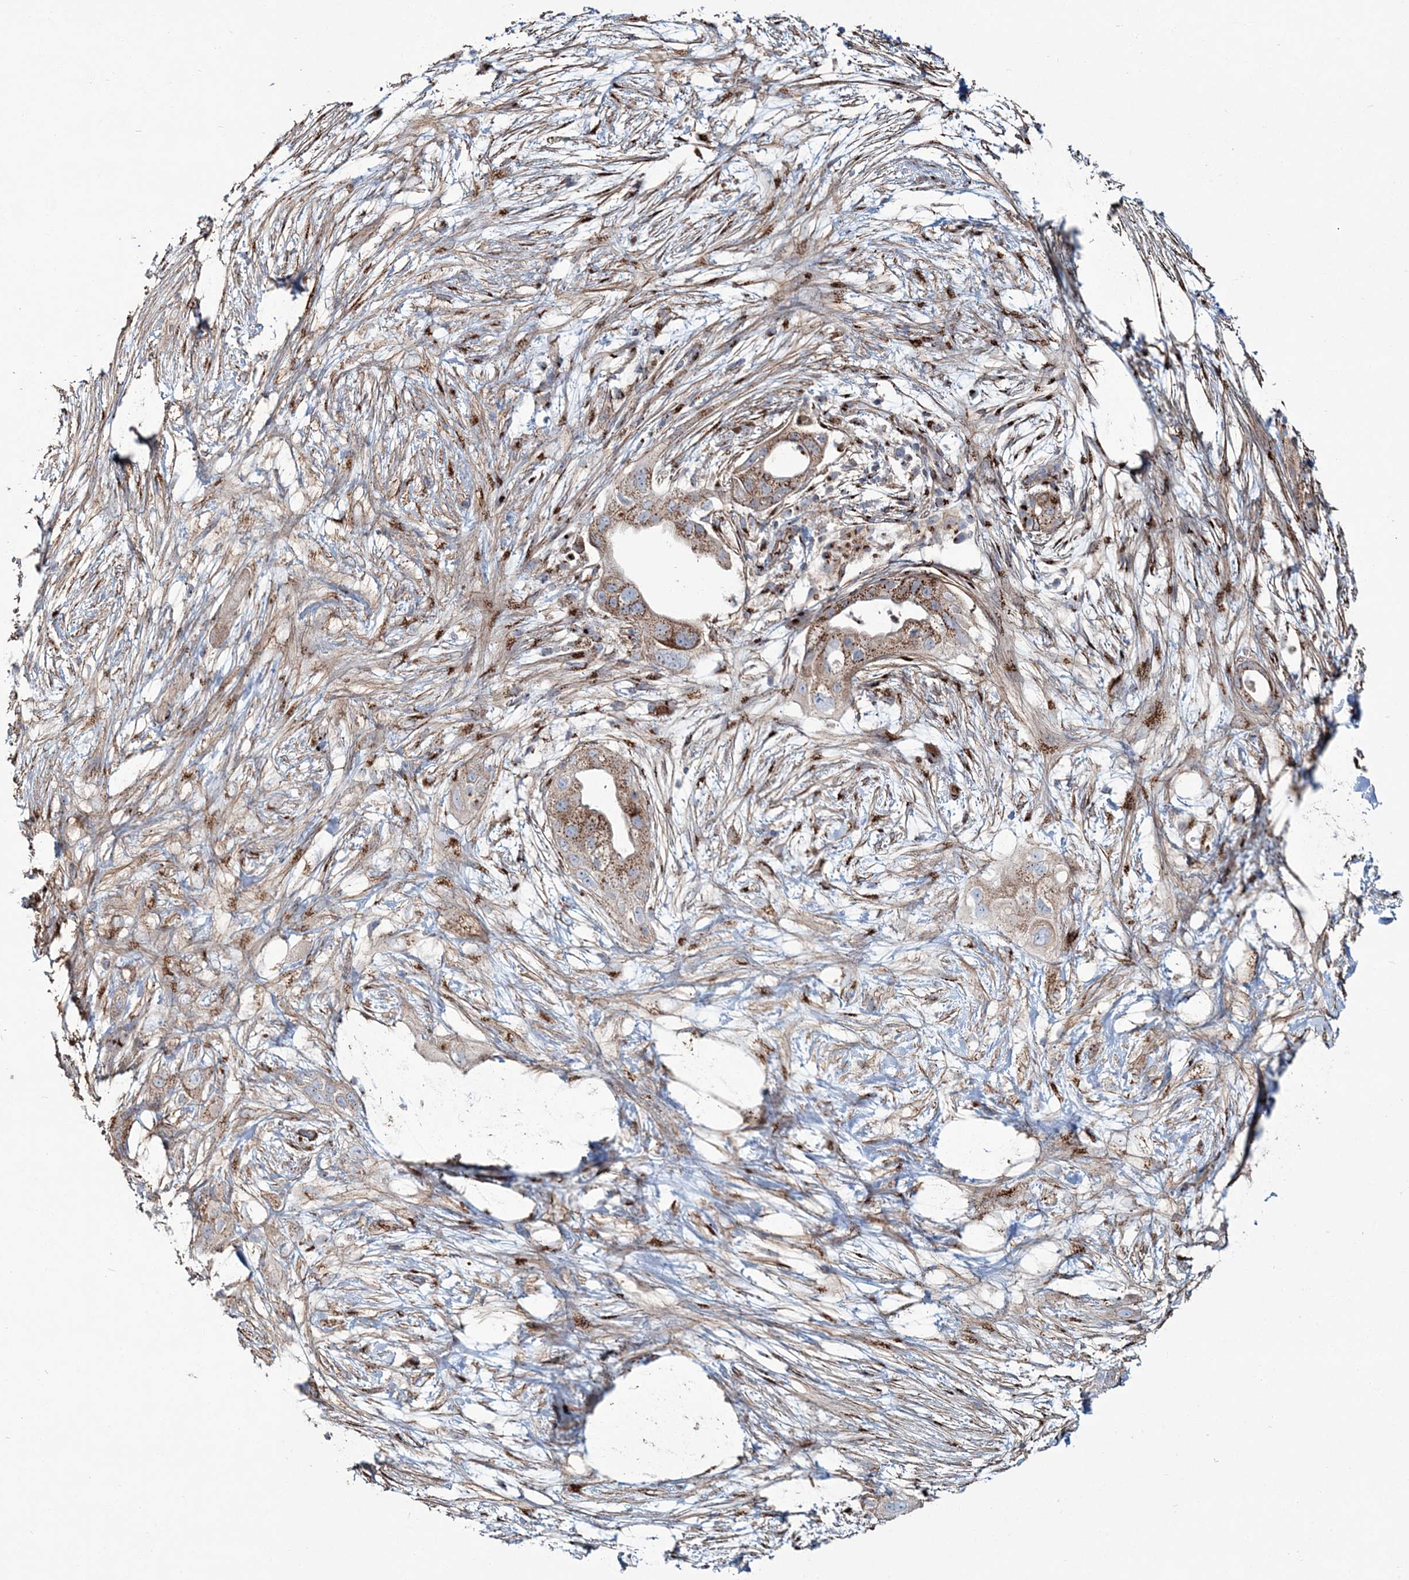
{"staining": {"intensity": "moderate", "quantity": ">75%", "location": "cytoplasmic/membranous"}, "tissue": "pancreatic cancer", "cell_type": "Tumor cells", "image_type": "cancer", "snomed": [{"axis": "morphology", "description": "Adenocarcinoma, NOS"}, {"axis": "topography", "description": "Pancreas"}], "caption": "Protein expression analysis of pancreatic adenocarcinoma shows moderate cytoplasmic/membranous positivity in about >75% of tumor cells. The staining is performed using DAB brown chromogen to label protein expression. The nuclei are counter-stained blue using hematoxylin.", "gene": "MAN1A2", "patient": {"sex": "male", "age": 53}}